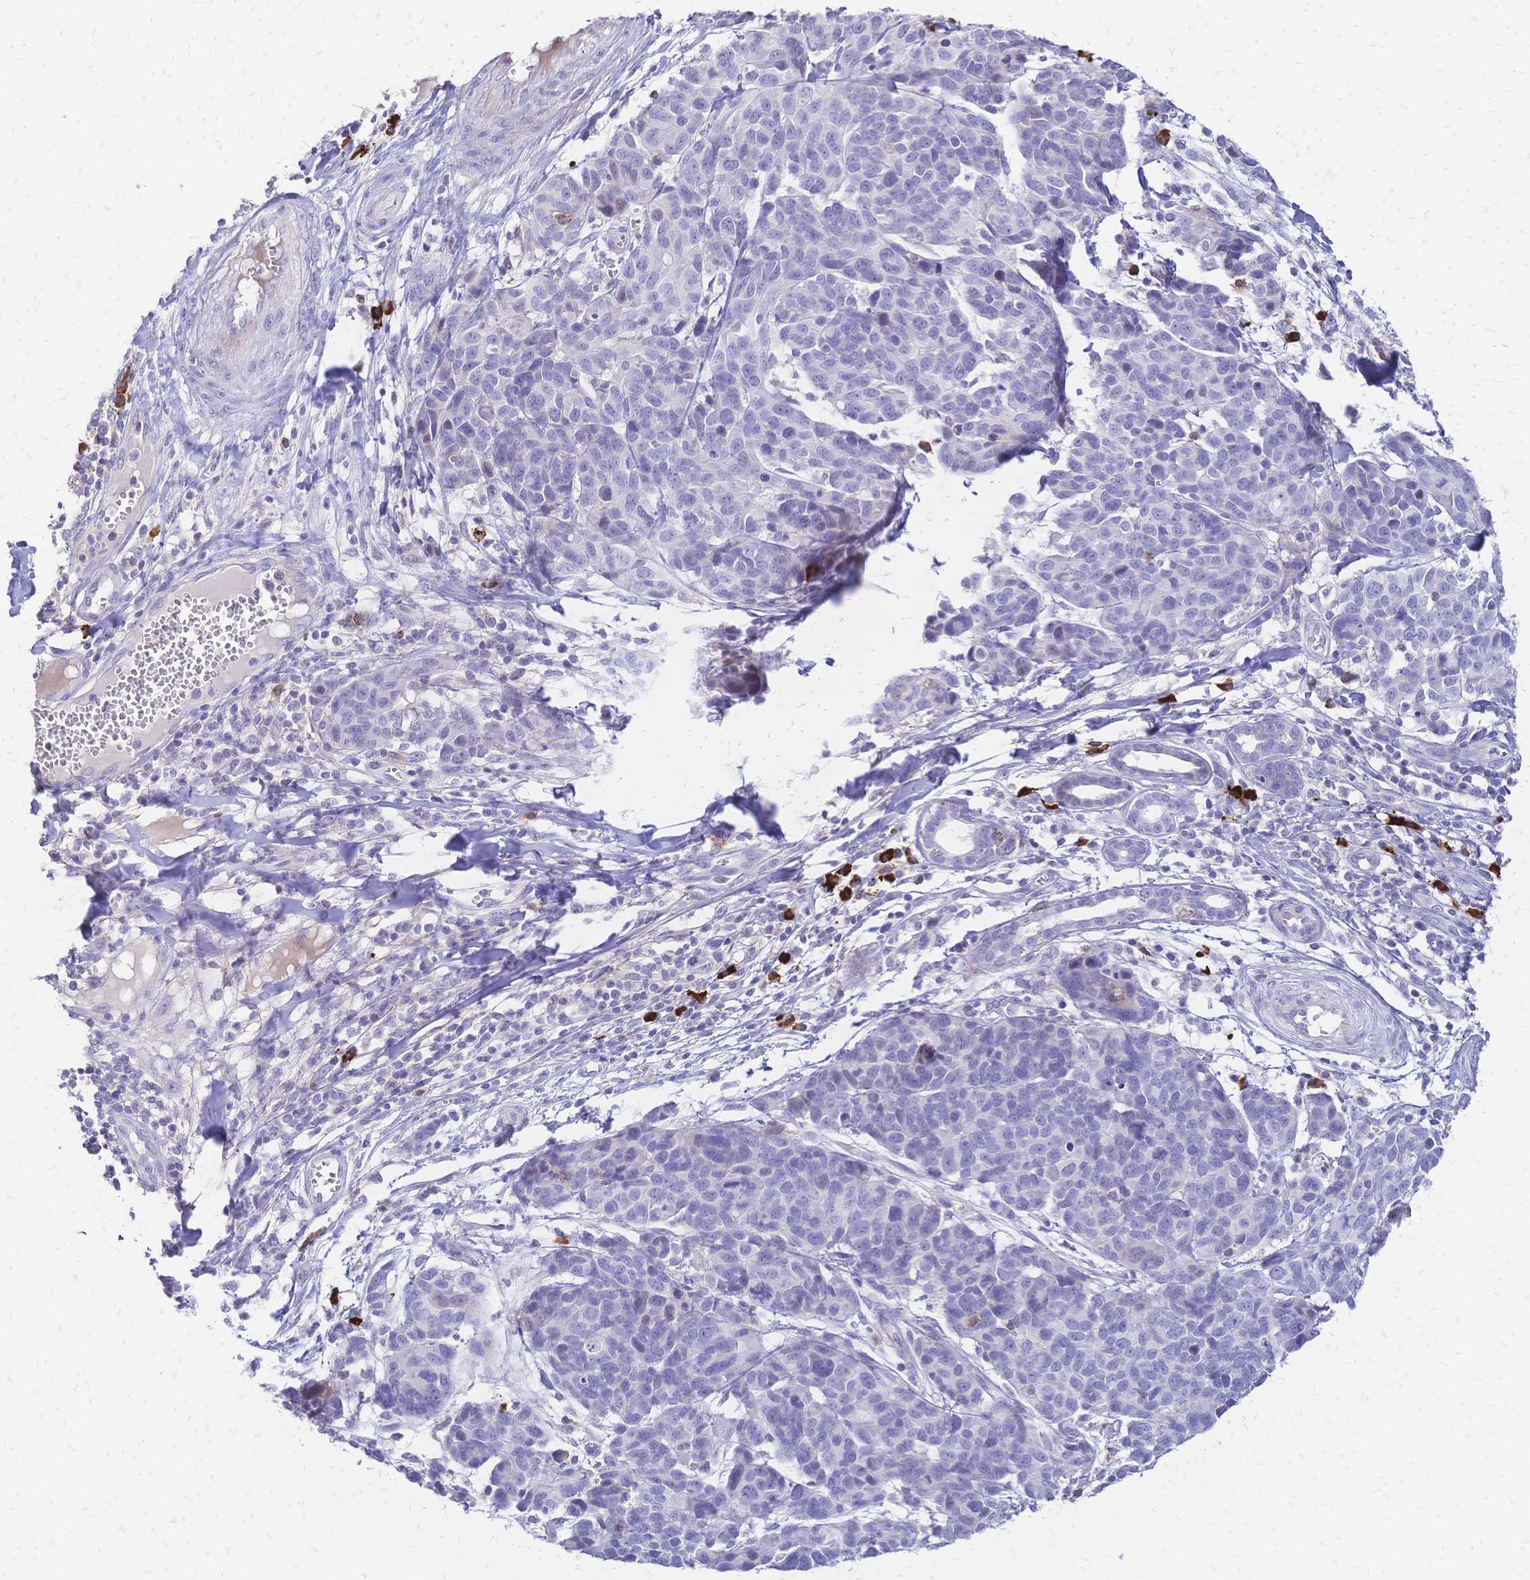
{"staining": {"intensity": "negative", "quantity": "none", "location": "none"}, "tissue": "melanoma", "cell_type": "Tumor cells", "image_type": "cancer", "snomed": [{"axis": "morphology", "description": "Malignant melanoma, NOS"}, {"axis": "topography", "description": "Skin"}], "caption": "The photomicrograph shows no staining of tumor cells in melanoma. Brightfield microscopy of immunohistochemistry (IHC) stained with DAB (3,3'-diaminobenzidine) (brown) and hematoxylin (blue), captured at high magnification.", "gene": "IL2RA", "patient": {"sex": "male", "age": 51}}